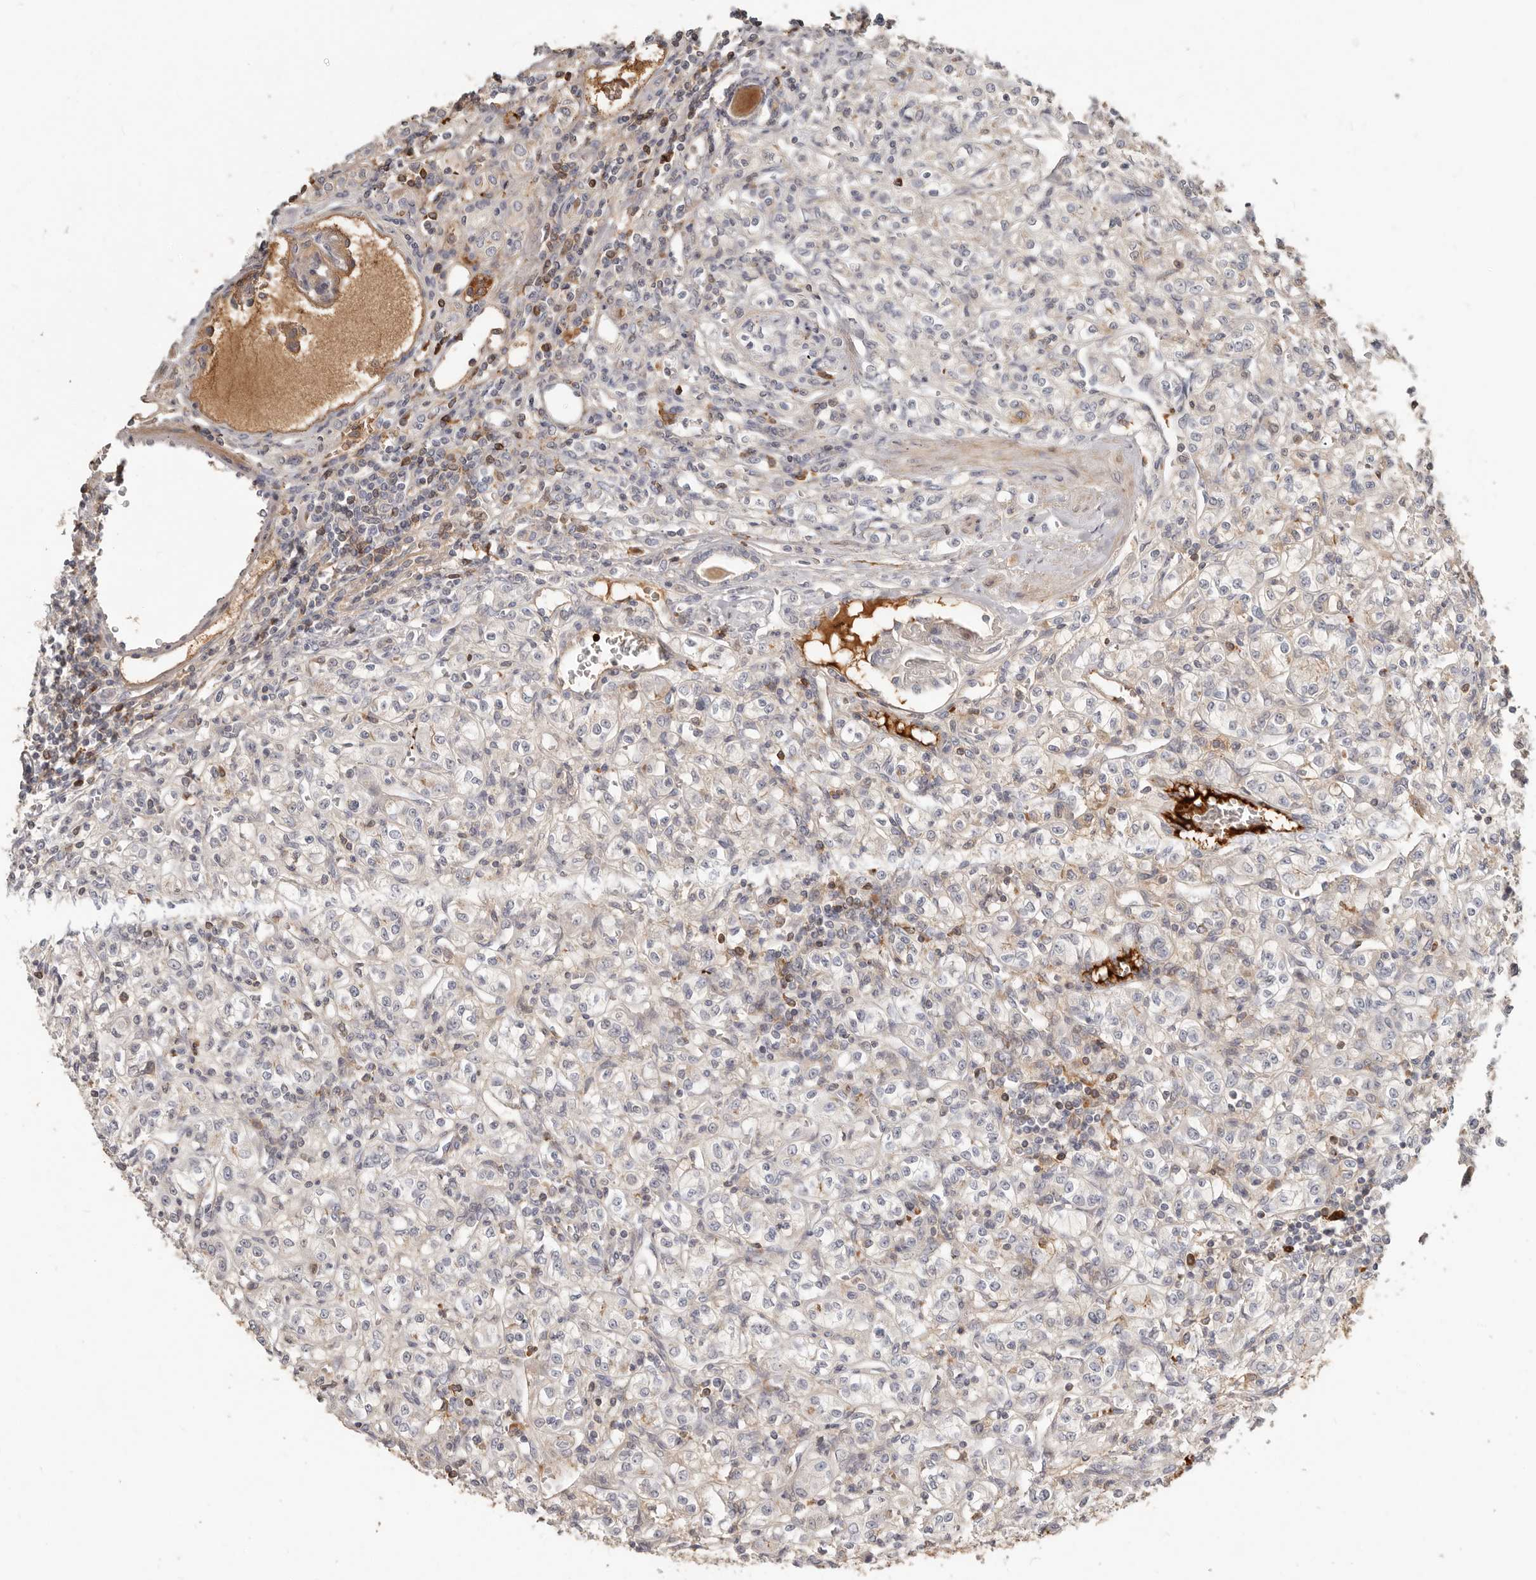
{"staining": {"intensity": "weak", "quantity": "<25%", "location": "cytoplasmic/membranous"}, "tissue": "renal cancer", "cell_type": "Tumor cells", "image_type": "cancer", "snomed": [{"axis": "morphology", "description": "Adenocarcinoma, NOS"}, {"axis": "topography", "description": "Kidney"}], "caption": "The image displays no staining of tumor cells in renal cancer. Nuclei are stained in blue.", "gene": "MTFR2", "patient": {"sex": "male", "age": 77}}